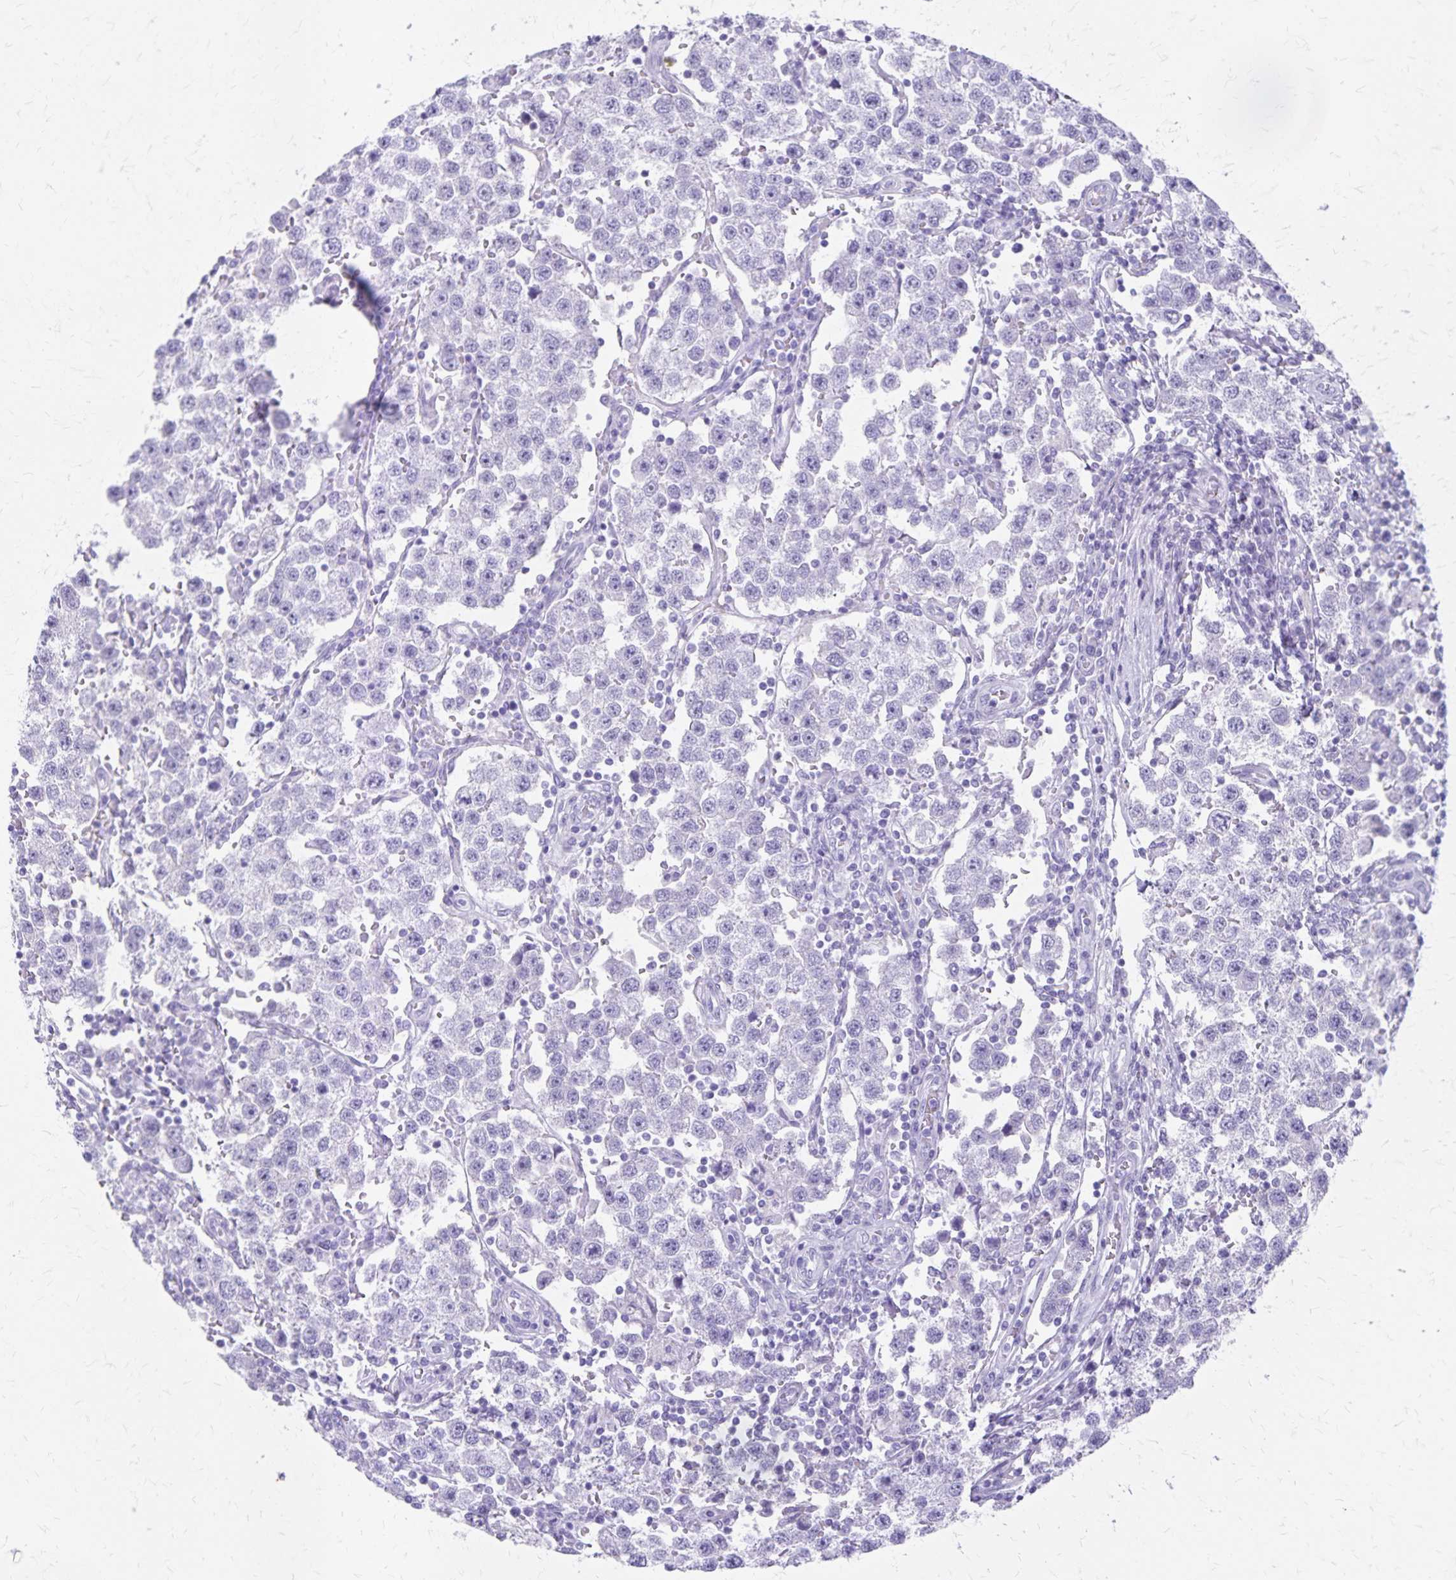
{"staining": {"intensity": "negative", "quantity": "none", "location": "none"}, "tissue": "testis cancer", "cell_type": "Tumor cells", "image_type": "cancer", "snomed": [{"axis": "morphology", "description": "Seminoma, NOS"}, {"axis": "topography", "description": "Testis"}], "caption": "Tumor cells are negative for protein expression in human seminoma (testis). (Immunohistochemistry (ihc), brightfield microscopy, high magnification).", "gene": "GPBAR1", "patient": {"sex": "male", "age": 37}}